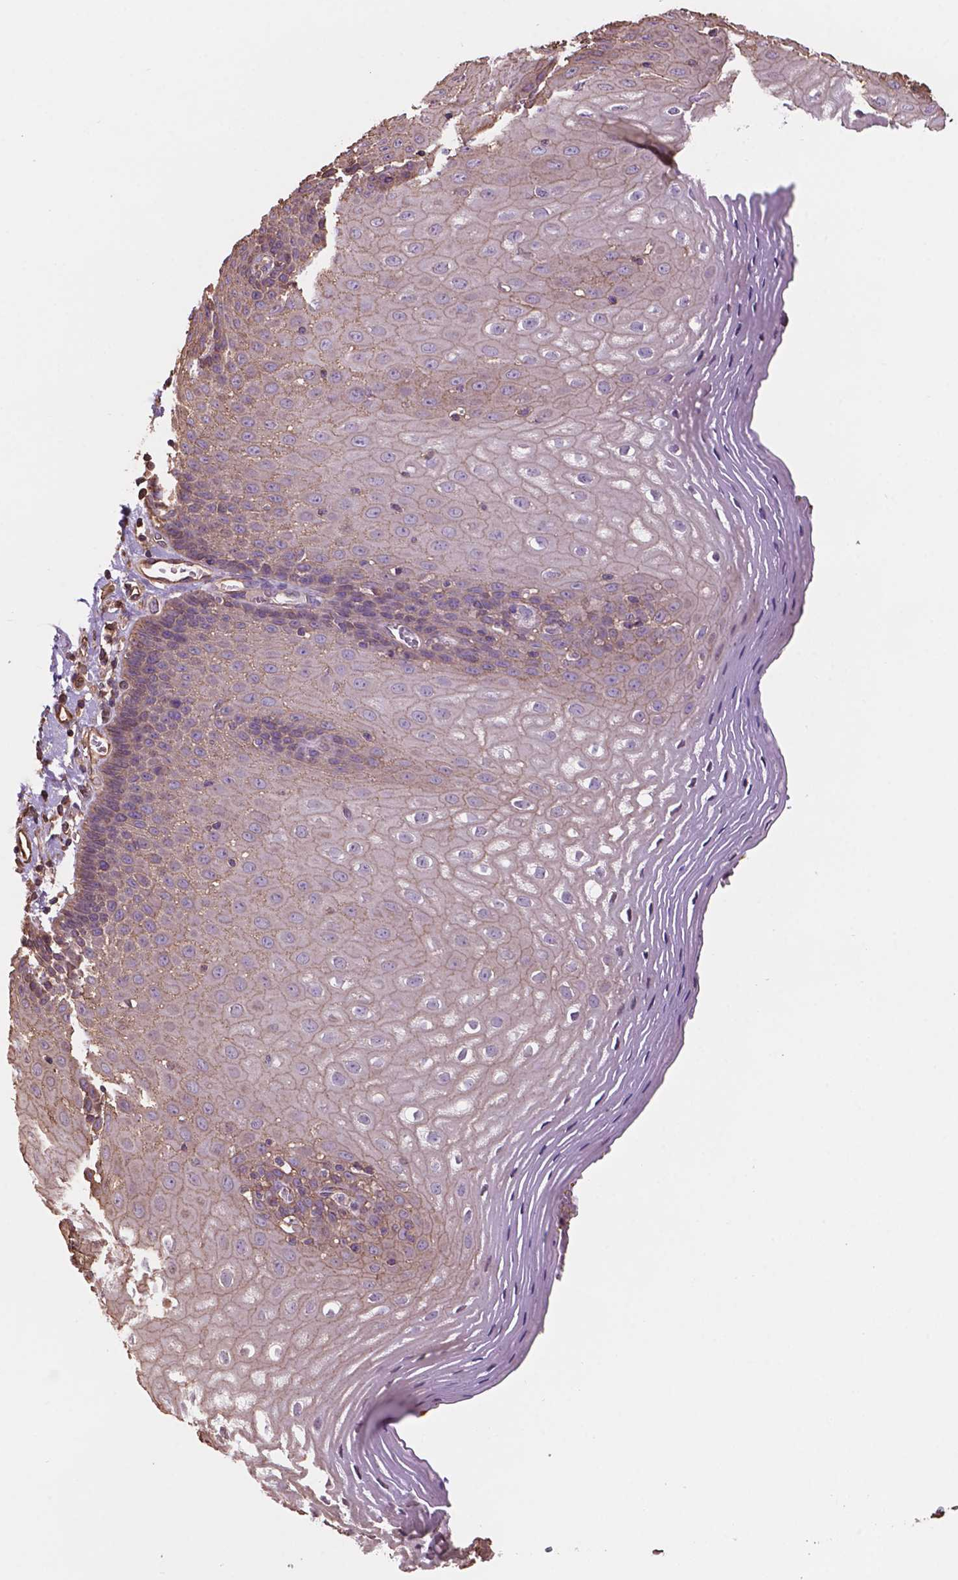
{"staining": {"intensity": "weak", "quantity": "<25%", "location": "cytoplasmic/membranous"}, "tissue": "esophagus", "cell_type": "Squamous epithelial cells", "image_type": "normal", "snomed": [{"axis": "morphology", "description": "Normal tissue, NOS"}, {"axis": "topography", "description": "Esophagus"}], "caption": "Protein analysis of normal esophagus shows no significant staining in squamous epithelial cells.", "gene": "NIPA2", "patient": {"sex": "female", "age": 68}}